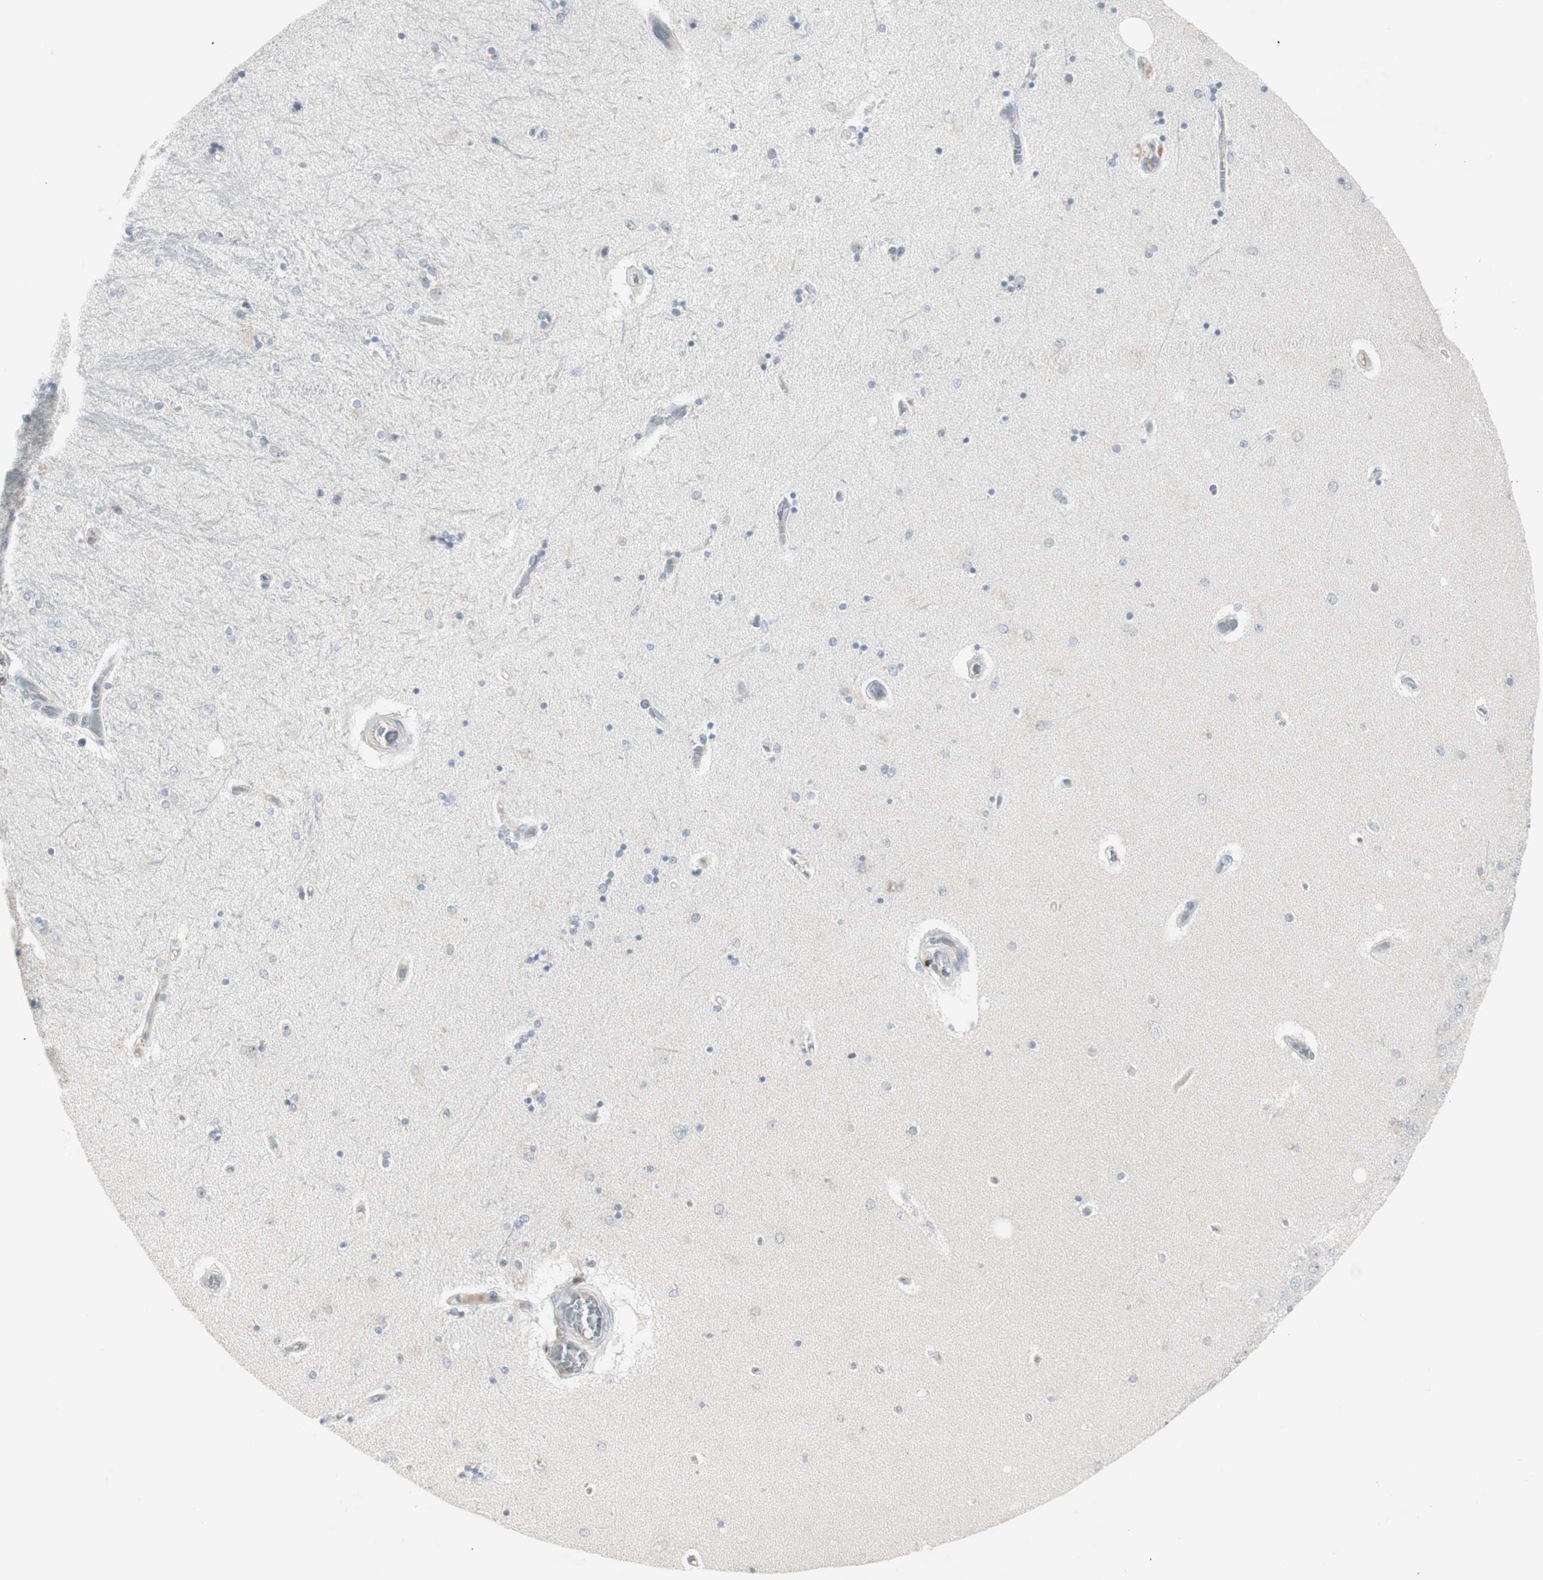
{"staining": {"intensity": "negative", "quantity": "none", "location": "none"}, "tissue": "hippocampus", "cell_type": "Glial cells", "image_type": "normal", "snomed": [{"axis": "morphology", "description": "Normal tissue, NOS"}, {"axis": "topography", "description": "Hippocampus"}], "caption": "Hippocampus stained for a protein using IHC reveals no staining glial cells.", "gene": "MAP4K4", "patient": {"sex": "female", "age": 54}}